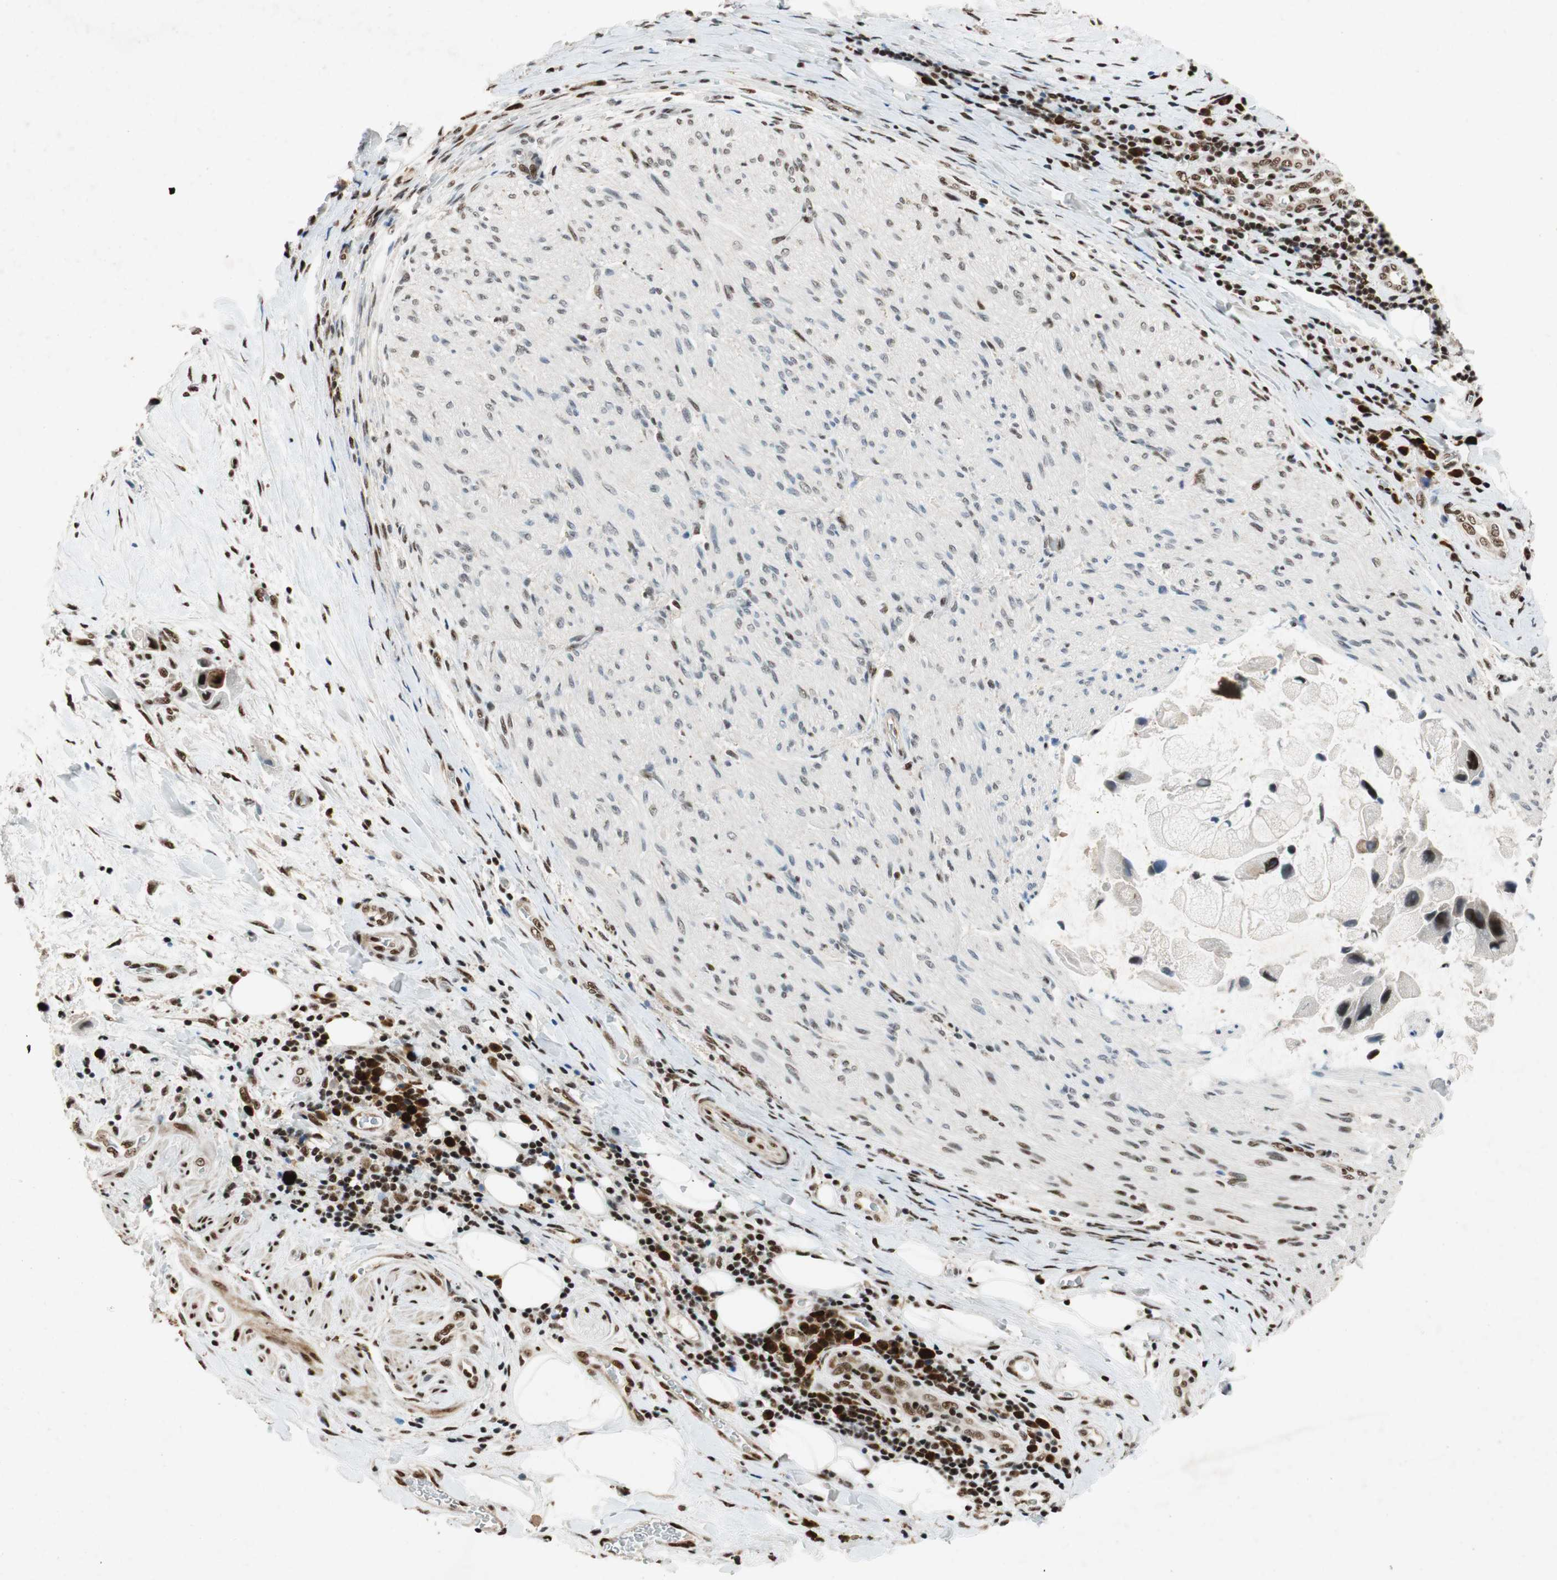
{"staining": {"intensity": "strong", "quantity": ">75%", "location": "nuclear"}, "tissue": "liver cancer", "cell_type": "Tumor cells", "image_type": "cancer", "snomed": [{"axis": "morphology", "description": "Normal tissue, NOS"}, {"axis": "morphology", "description": "Cholangiocarcinoma"}, {"axis": "topography", "description": "Liver"}, {"axis": "topography", "description": "Peripheral nerve tissue"}], "caption": "Immunohistochemical staining of human cholangiocarcinoma (liver) reveals high levels of strong nuclear protein positivity in approximately >75% of tumor cells.", "gene": "NCBP3", "patient": {"sex": "male", "age": 50}}